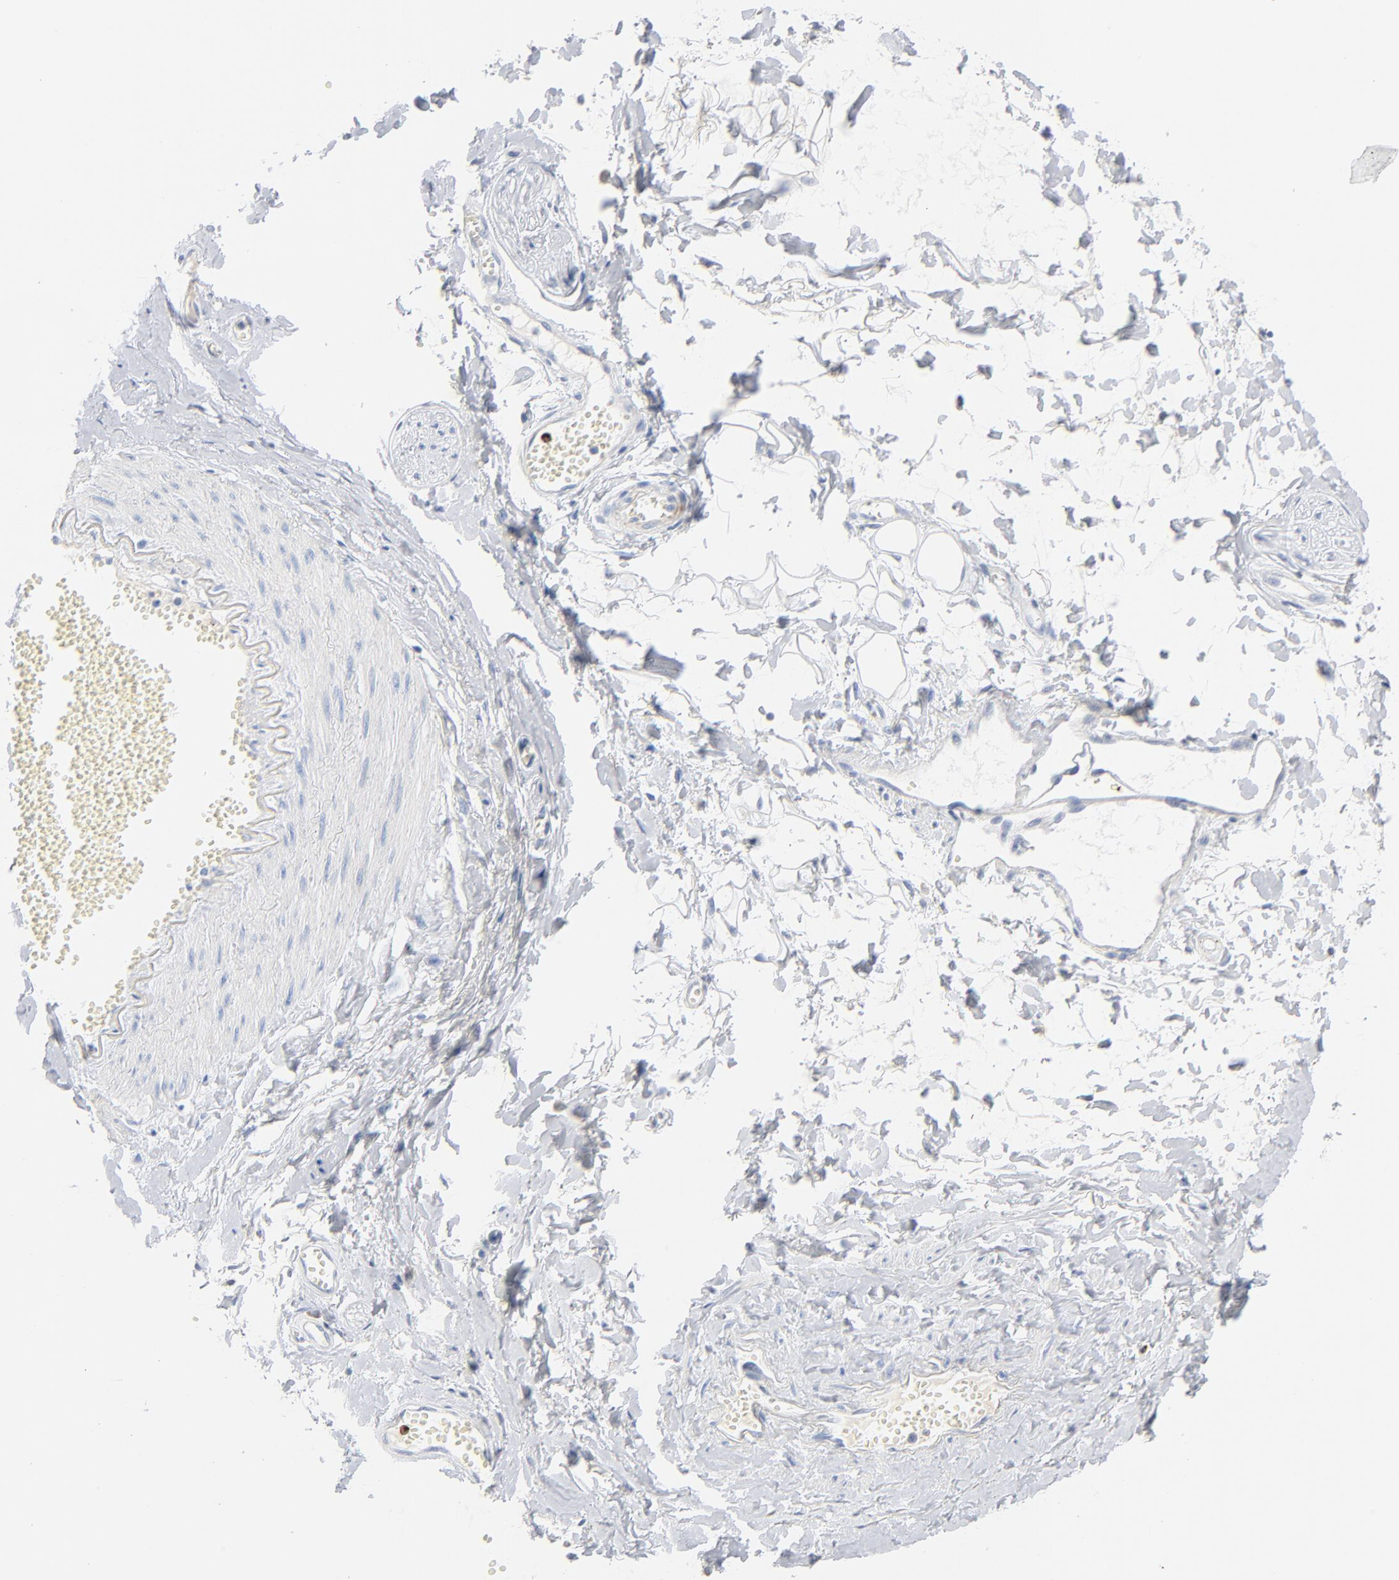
{"staining": {"intensity": "negative", "quantity": "none", "location": "none"}, "tissue": "adipose tissue", "cell_type": "Adipocytes", "image_type": "normal", "snomed": [{"axis": "morphology", "description": "Normal tissue, NOS"}, {"axis": "morphology", "description": "Inflammation, NOS"}, {"axis": "topography", "description": "Salivary gland"}, {"axis": "topography", "description": "Peripheral nerve tissue"}], "caption": "DAB immunohistochemical staining of unremarkable human adipose tissue displays no significant positivity in adipocytes. (Immunohistochemistry, brightfield microscopy, high magnification).", "gene": "GZMB", "patient": {"sex": "female", "age": 75}}